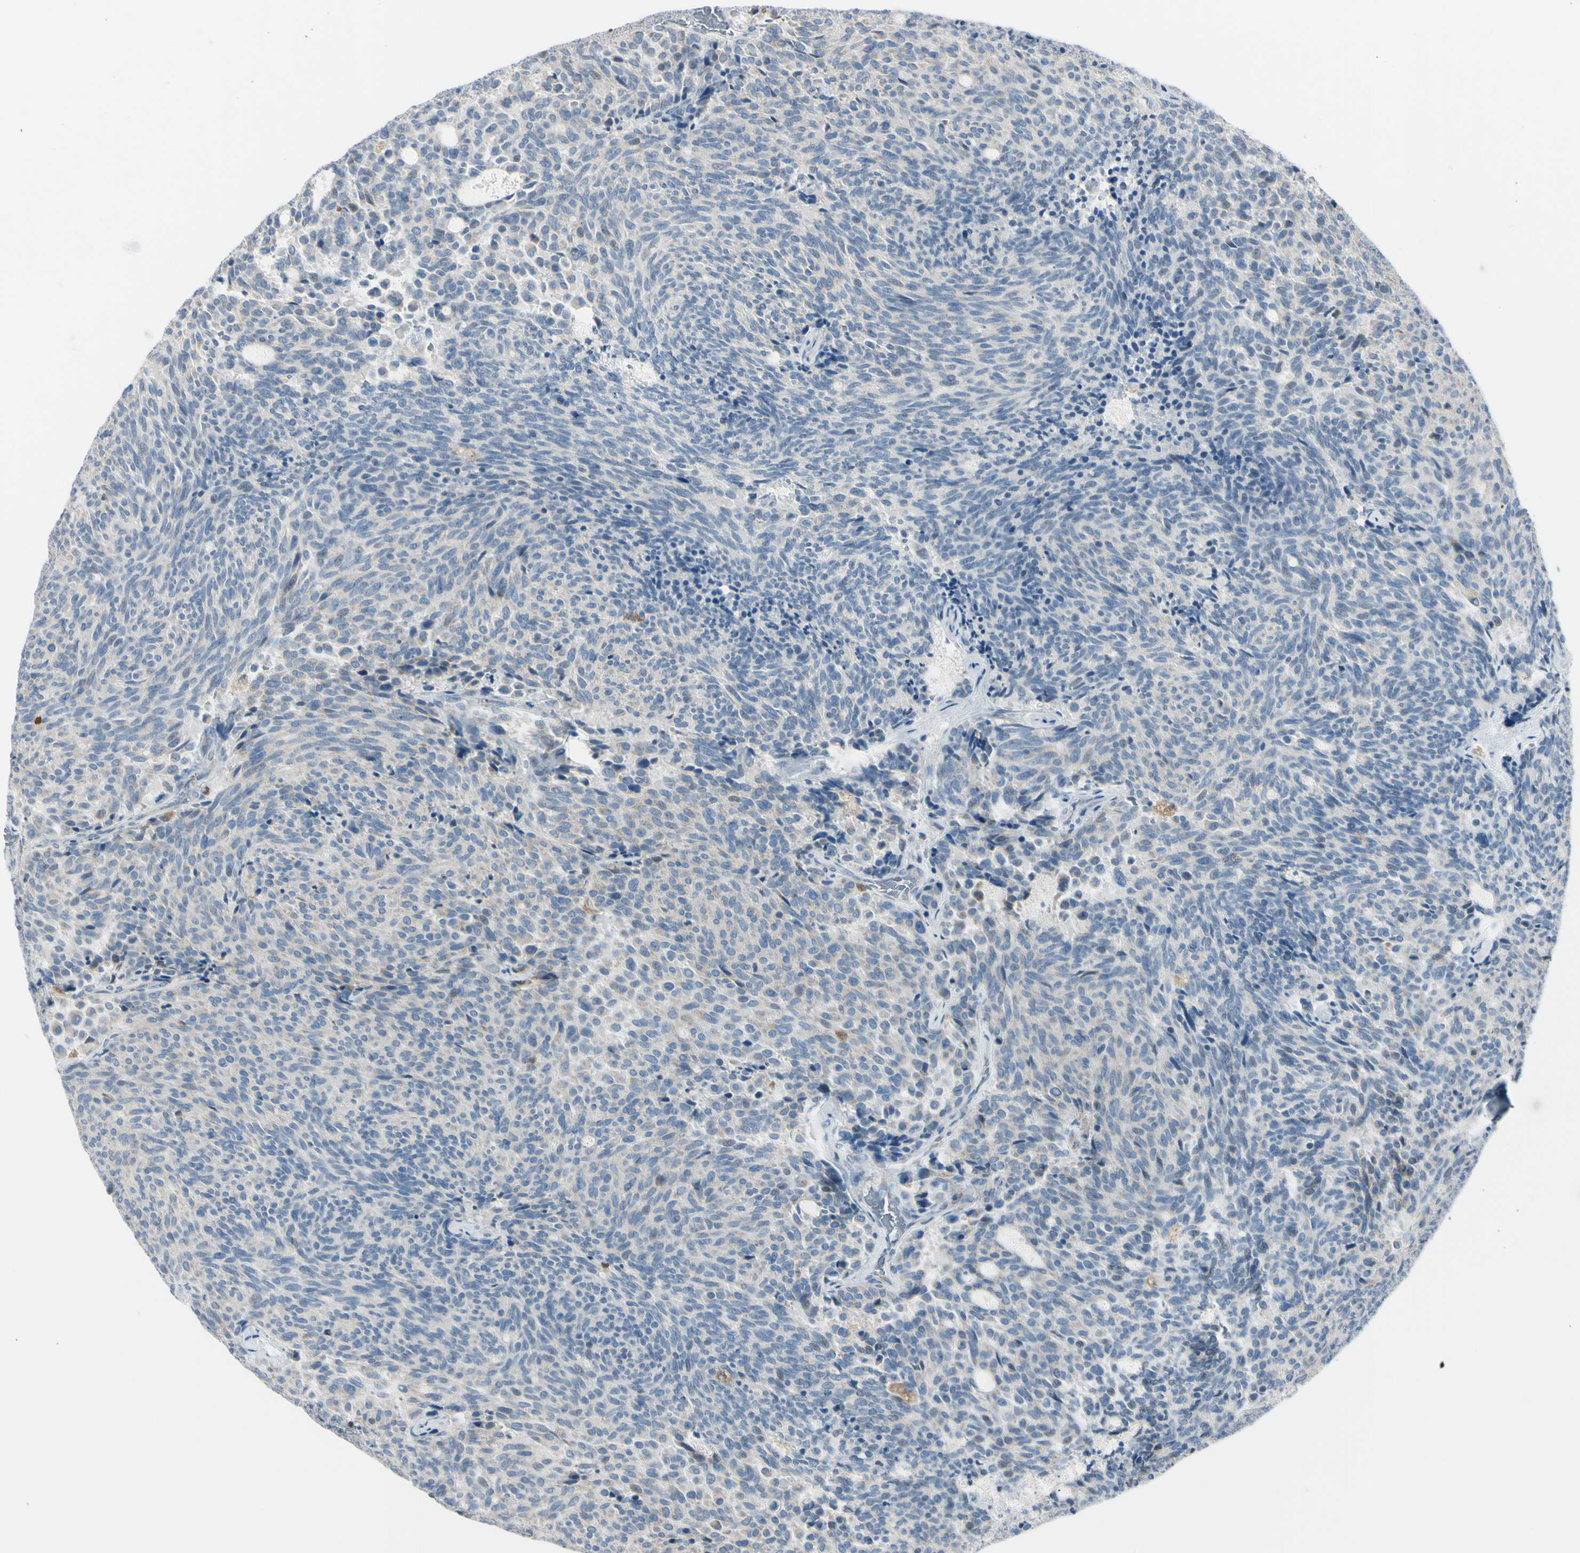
{"staining": {"intensity": "weak", "quantity": "25%-75%", "location": "cytoplasmic/membranous"}, "tissue": "carcinoid", "cell_type": "Tumor cells", "image_type": "cancer", "snomed": [{"axis": "morphology", "description": "Carcinoid, malignant, NOS"}, {"axis": "topography", "description": "Pancreas"}], "caption": "Carcinoid stained for a protein demonstrates weak cytoplasmic/membranous positivity in tumor cells.", "gene": "CYRIB", "patient": {"sex": "female", "age": 54}}